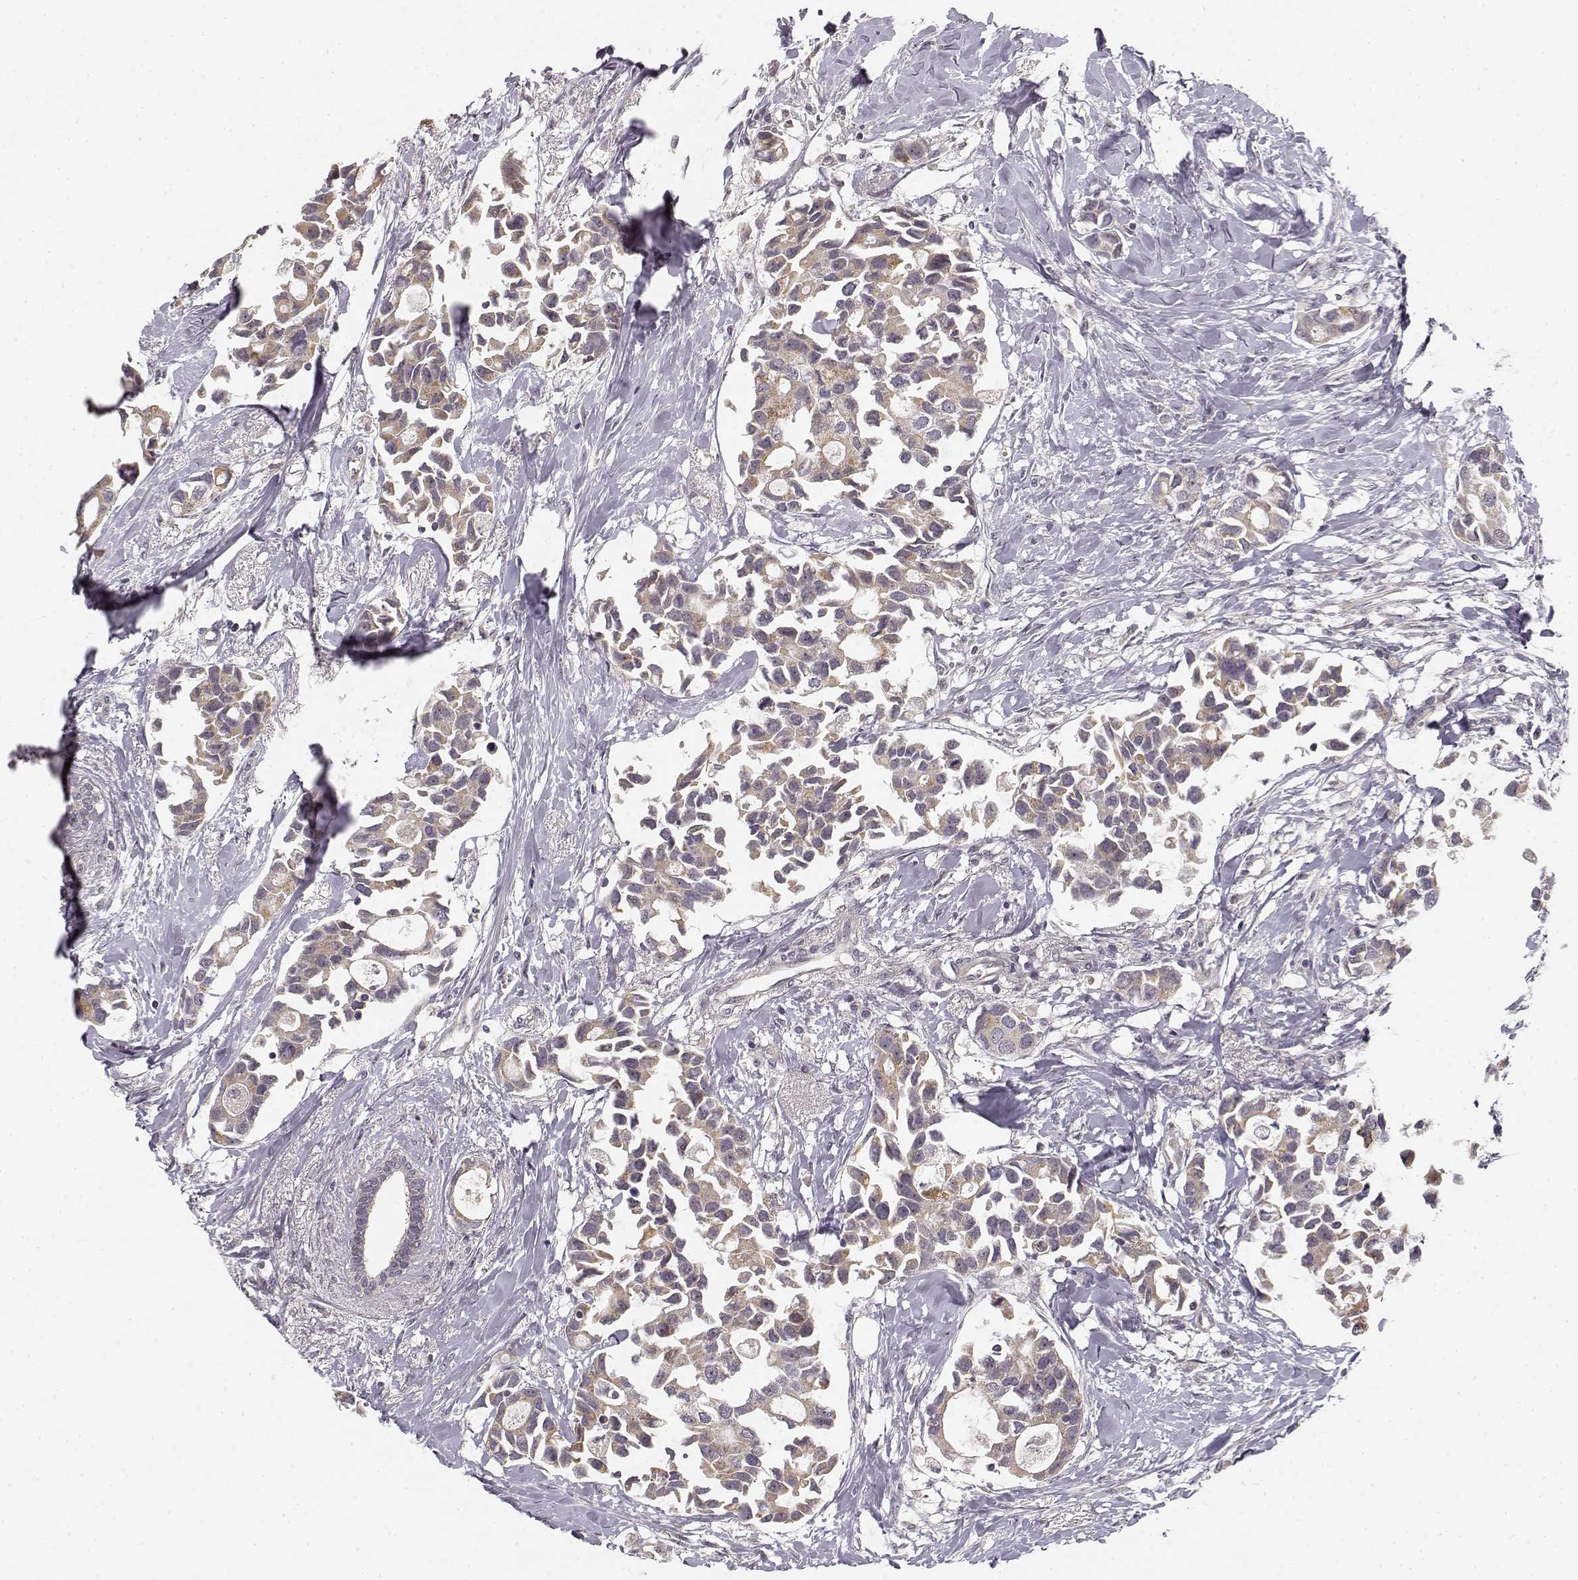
{"staining": {"intensity": "weak", "quantity": ">75%", "location": "cytoplasmic/membranous"}, "tissue": "breast cancer", "cell_type": "Tumor cells", "image_type": "cancer", "snomed": [{"axis": "morphology", "description": "Duct carcinoma"}, {"axis": "topography", "description": "Breast"}], "caption": "Immunohistochemical staining of breast cancer (infiltrating ductal carcinoma) reveals low levels of weak cytoplasmic/membranous positivity in approximately >75% of tumor cells.", "gene": "MED12L", "patient": {"sex": "female", "age": 83}}